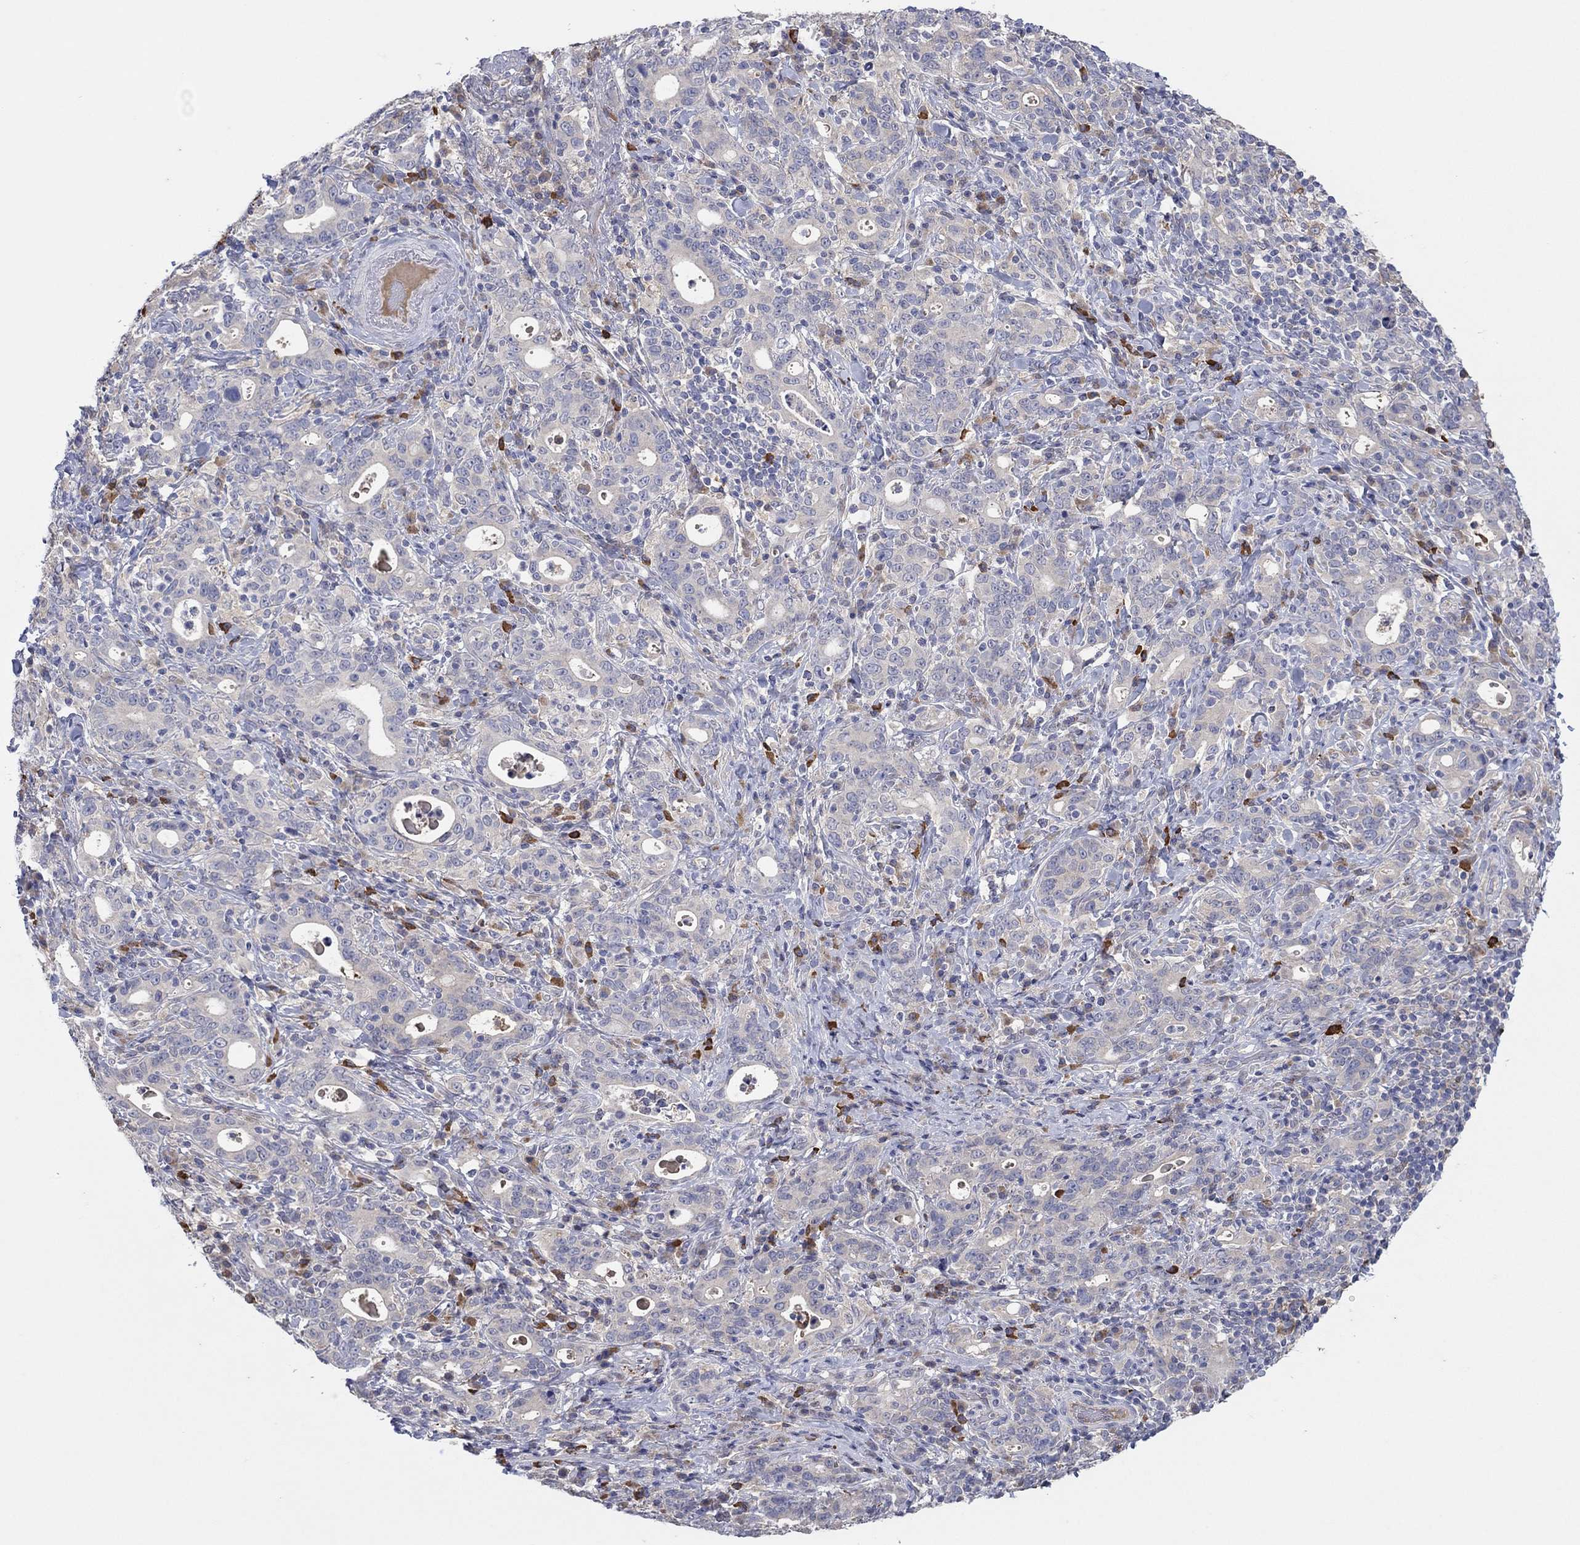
{"staining": {"intensity": "negative", "quantity": "none", "location": "none"}, "tissue": "stomach cancer", "cell_type": "Tumor cells", "image_type": "cancer", "snomed": [{"axis": "morphology", "description": "Adenocarcinoma, NOS"}, {"axis": "topography", "description": "Stomach"}], "caption": "Tumor cells are negative for brown protein staining in stomach cancer (adenocarcinoma).", "gene": "PLCL2", "patient": {"sex": "male", "age": 79}}